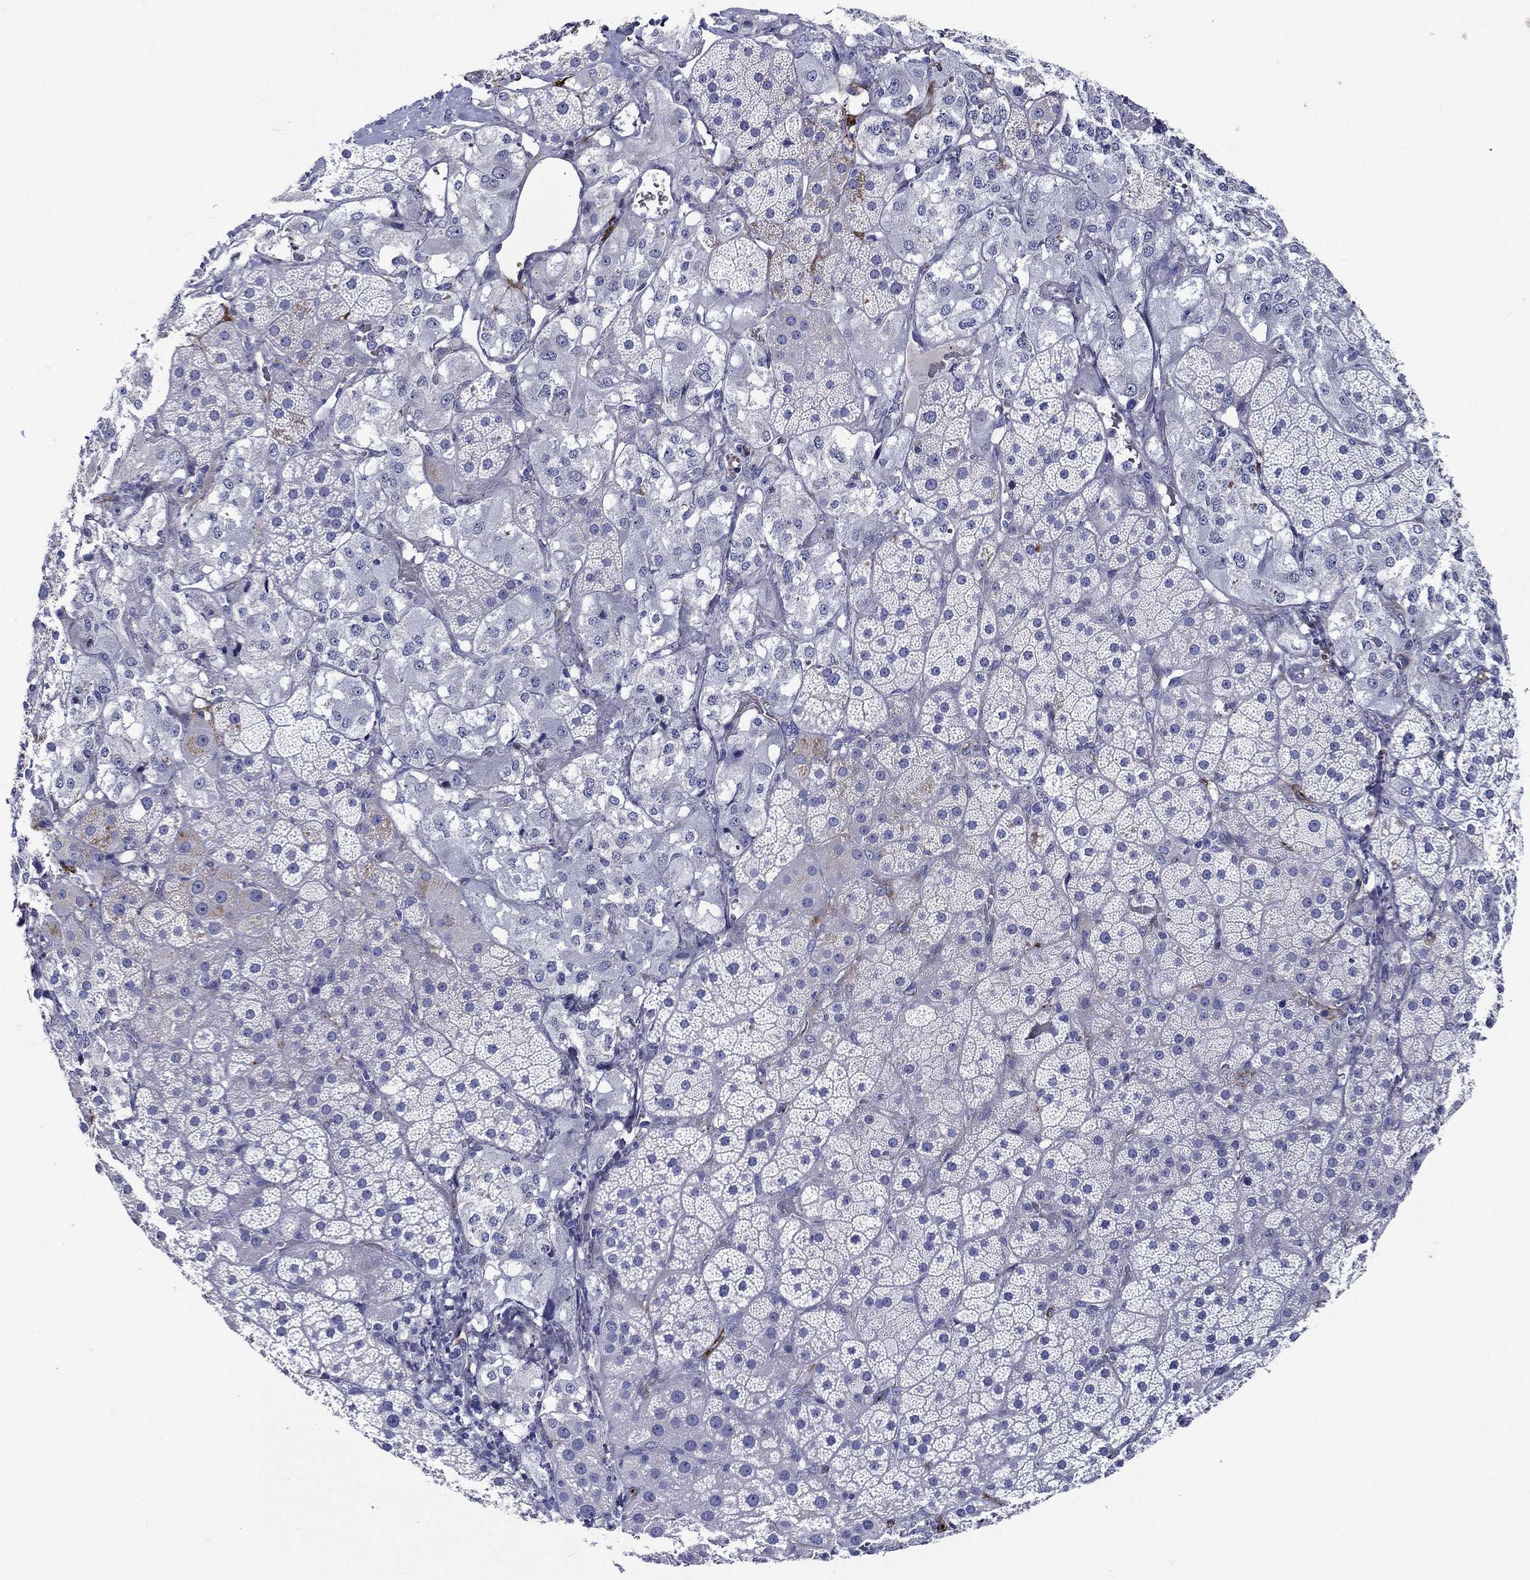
{"staining": {"intensity": "negative", "quantity": "none", "location": "none"}, "tissue": "adrenal gland", "cell_type": "Glandular cells", "image_type": "normal", "snomed": [{"axis": "morphology", "description": "Normal tissue, NOS"}, {"axis": "topography", "description": "Adrenal gland"}], "caption": "Glandular cells show no significant staining in unremarkable adrenal gland.", "gene": "ACE2", "patient": {"sex": "male", "age": 57}}